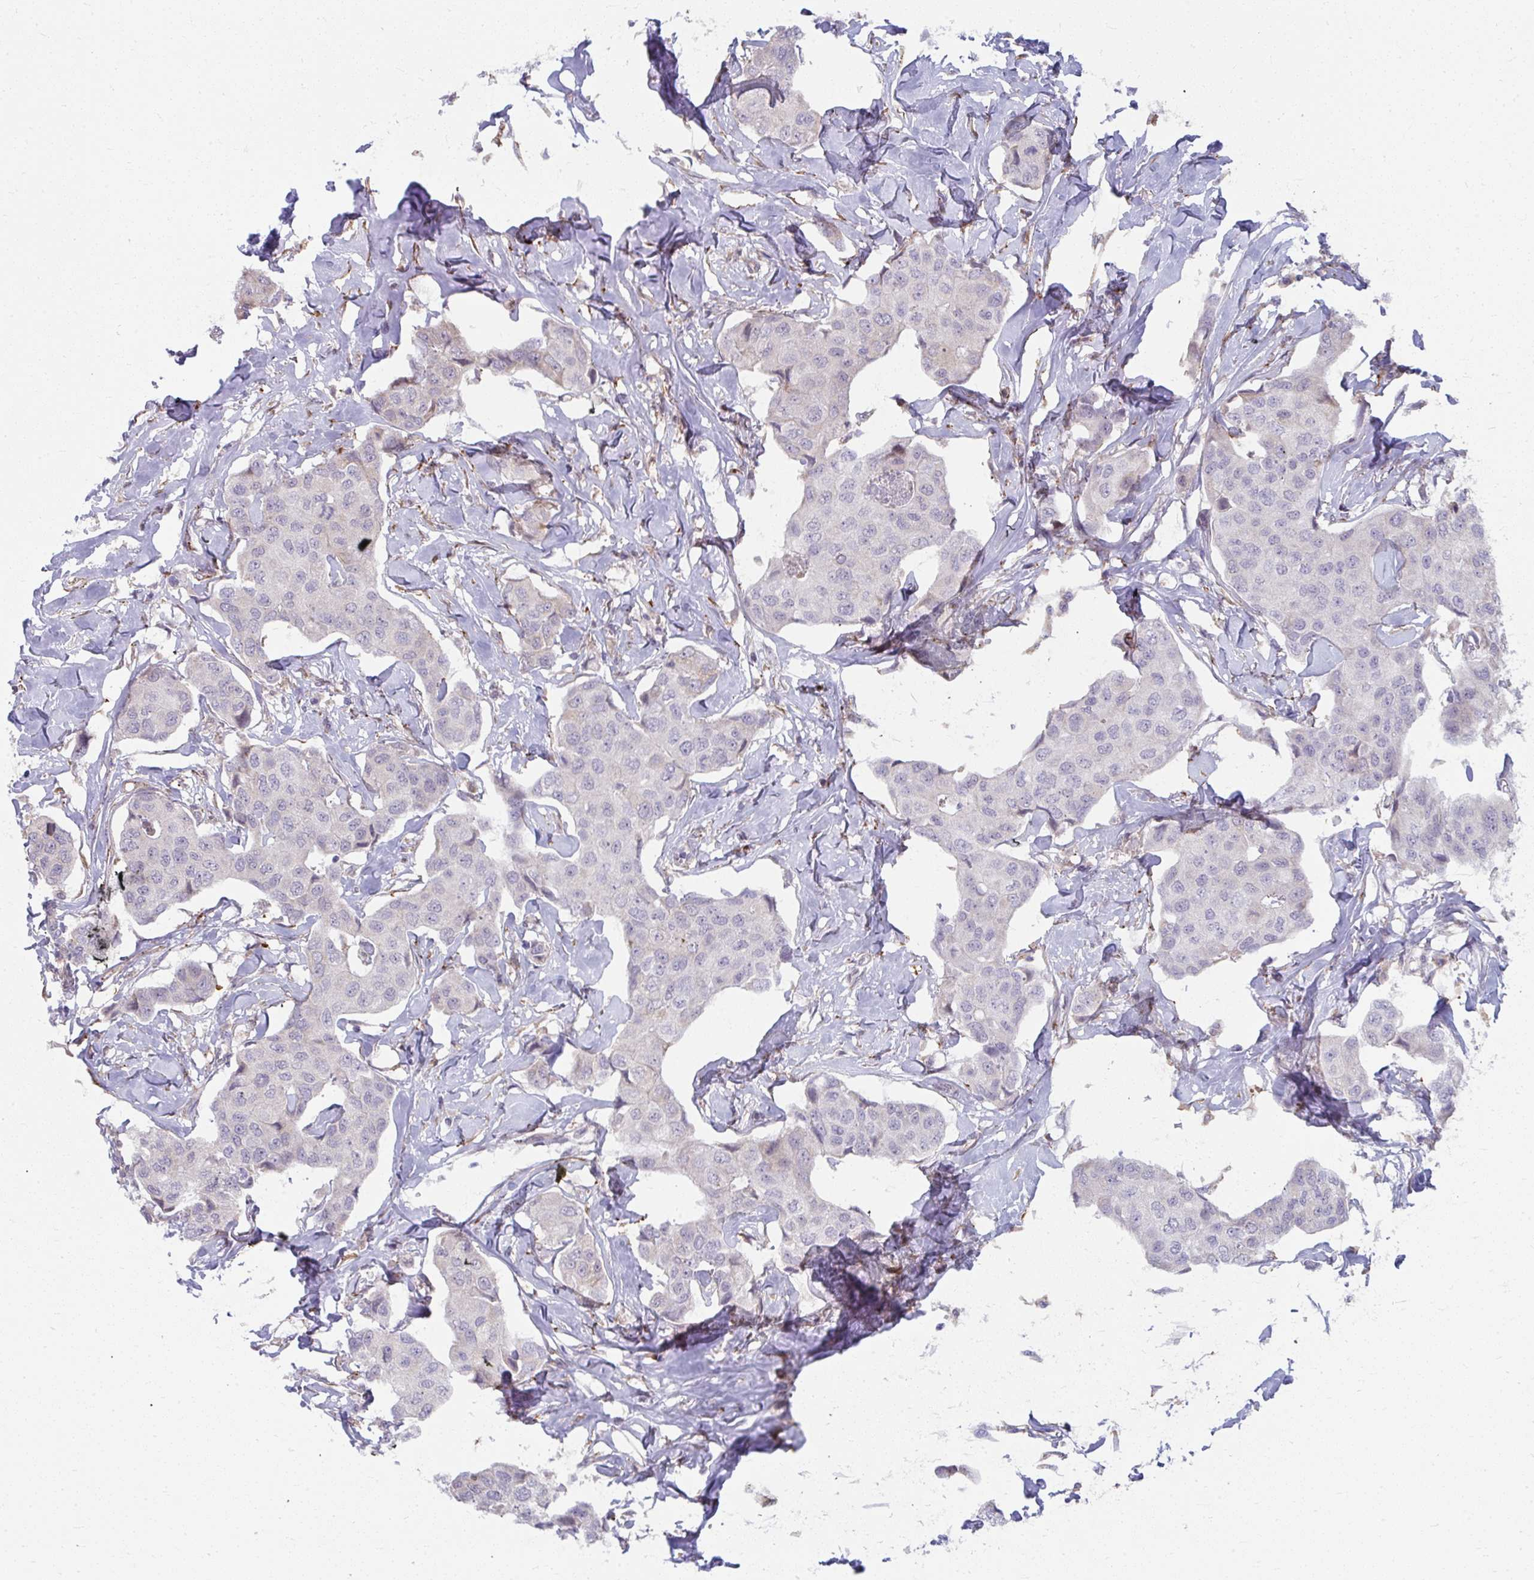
{"staining": {"intensity": "negative", "quantity": "none", "location": "none"}, "tissue": "breast cancer", "cell_type": "Tumor cells", "image_type": "cancer", "snomed": [{"axis": "morphology", "description": "Duct carcinoma"}, {"axis": "topography", "description": "Breast"}, {"axis": "topography", "description": "Lymph node"}], "caption": "IHC photomicrograph of infiltrating ductal carcinoma (breast) stained for a protein (brown), which displays no positivity in tumor cells. (DAB immunohistochemistry (IHC) visualized using brightfield microscopy, high magnification).", "gene": "NMNAT1", "patient": {"sex": "female", "age": 80}}